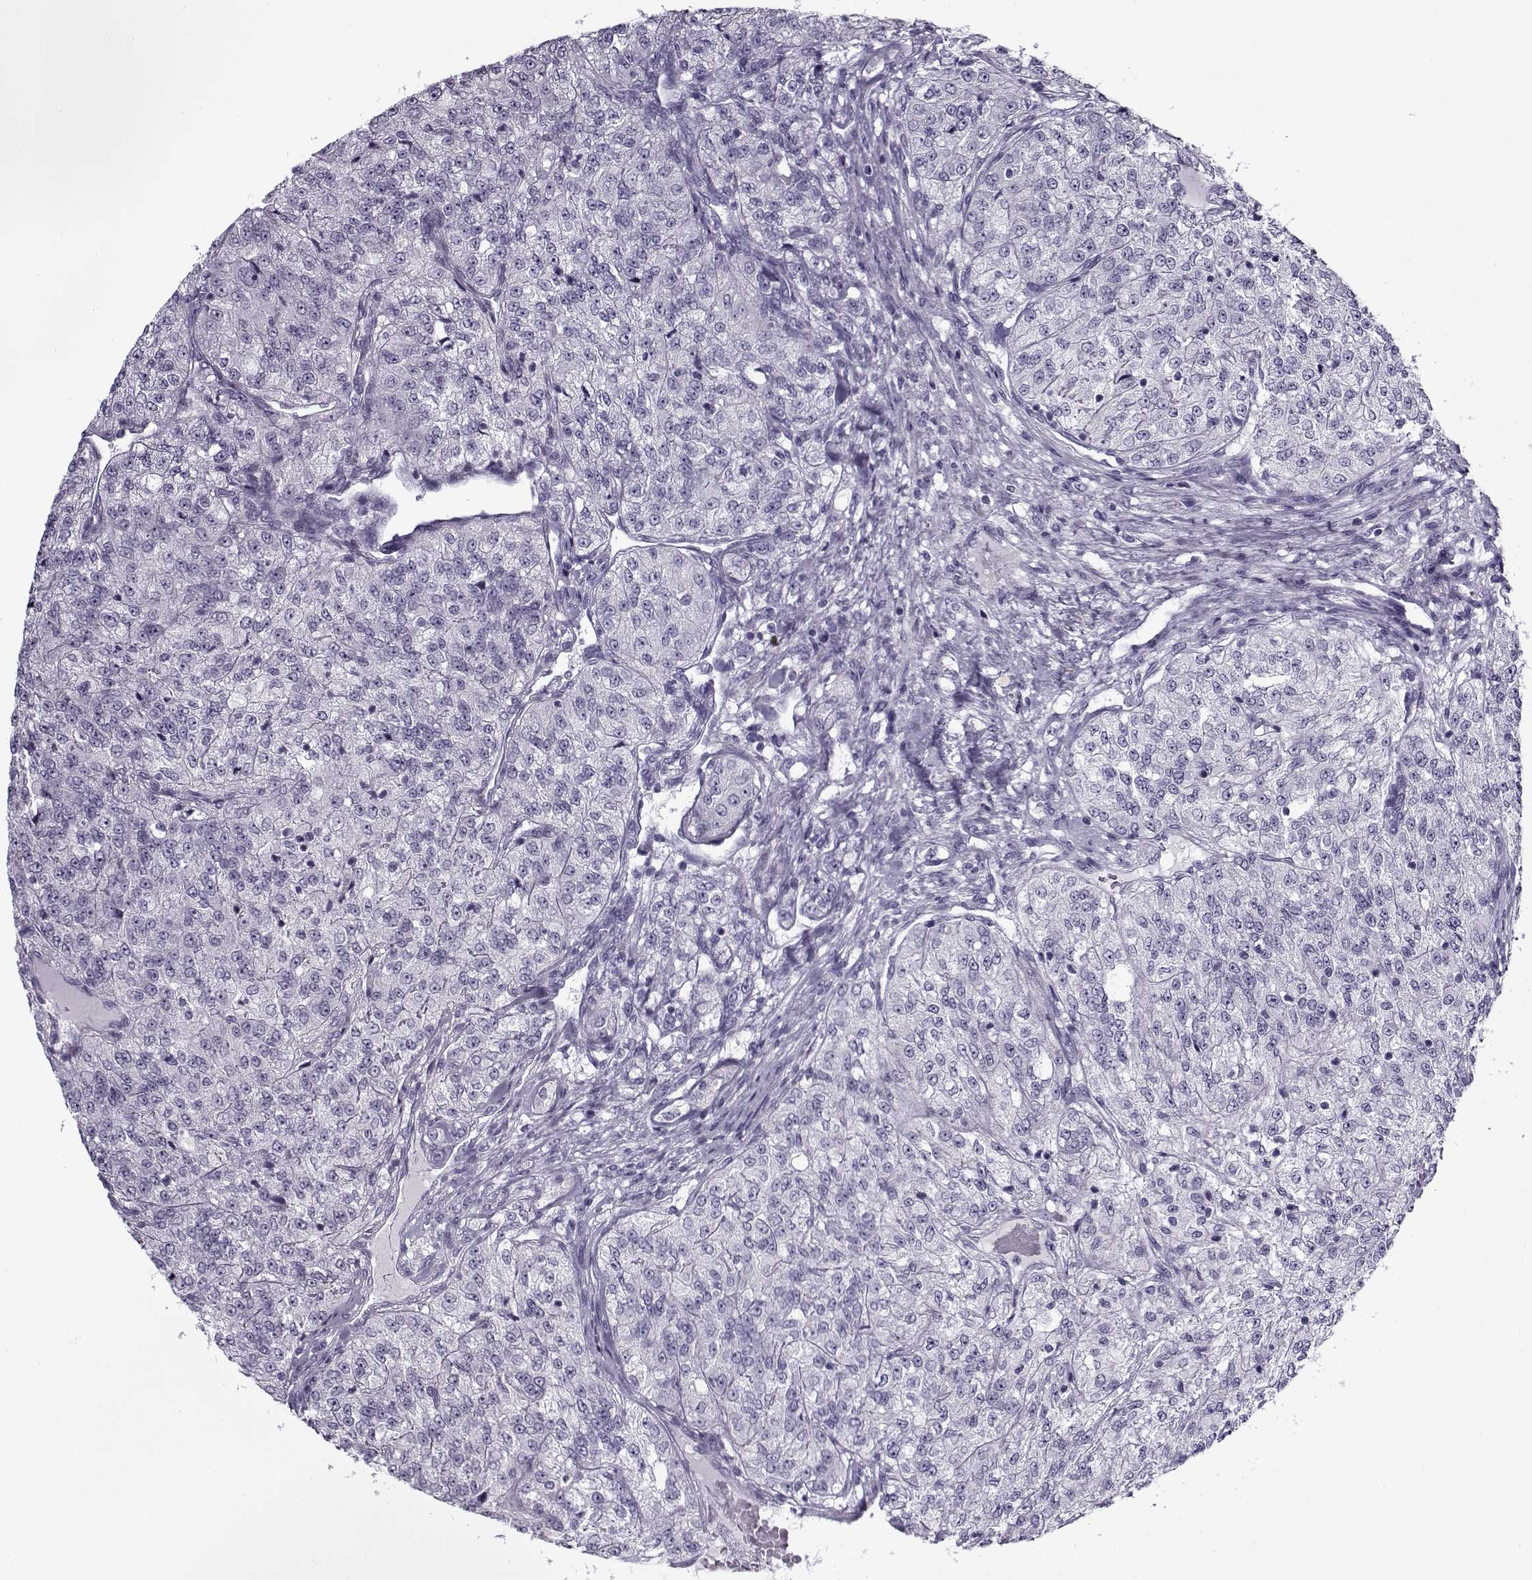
{"staining": {"intensity": "negative", "quantity": "none", "location": "none"}, "tissue": "renal cancer", "cell_type": "Tumor cells", "image_type": "cancer", "snomed": [{"axis": "morphology", "description": "Adenocarcinoma, NOS"}, {"axis": "topography", "description": "Kidney"}], "caption": "The immunohistochemistry image has no significant expression in tumor cells of adenocarcinoma (renal) tissue.", "gene": "GAGE2A", "patient": {"sex": "female", "age": 63}}